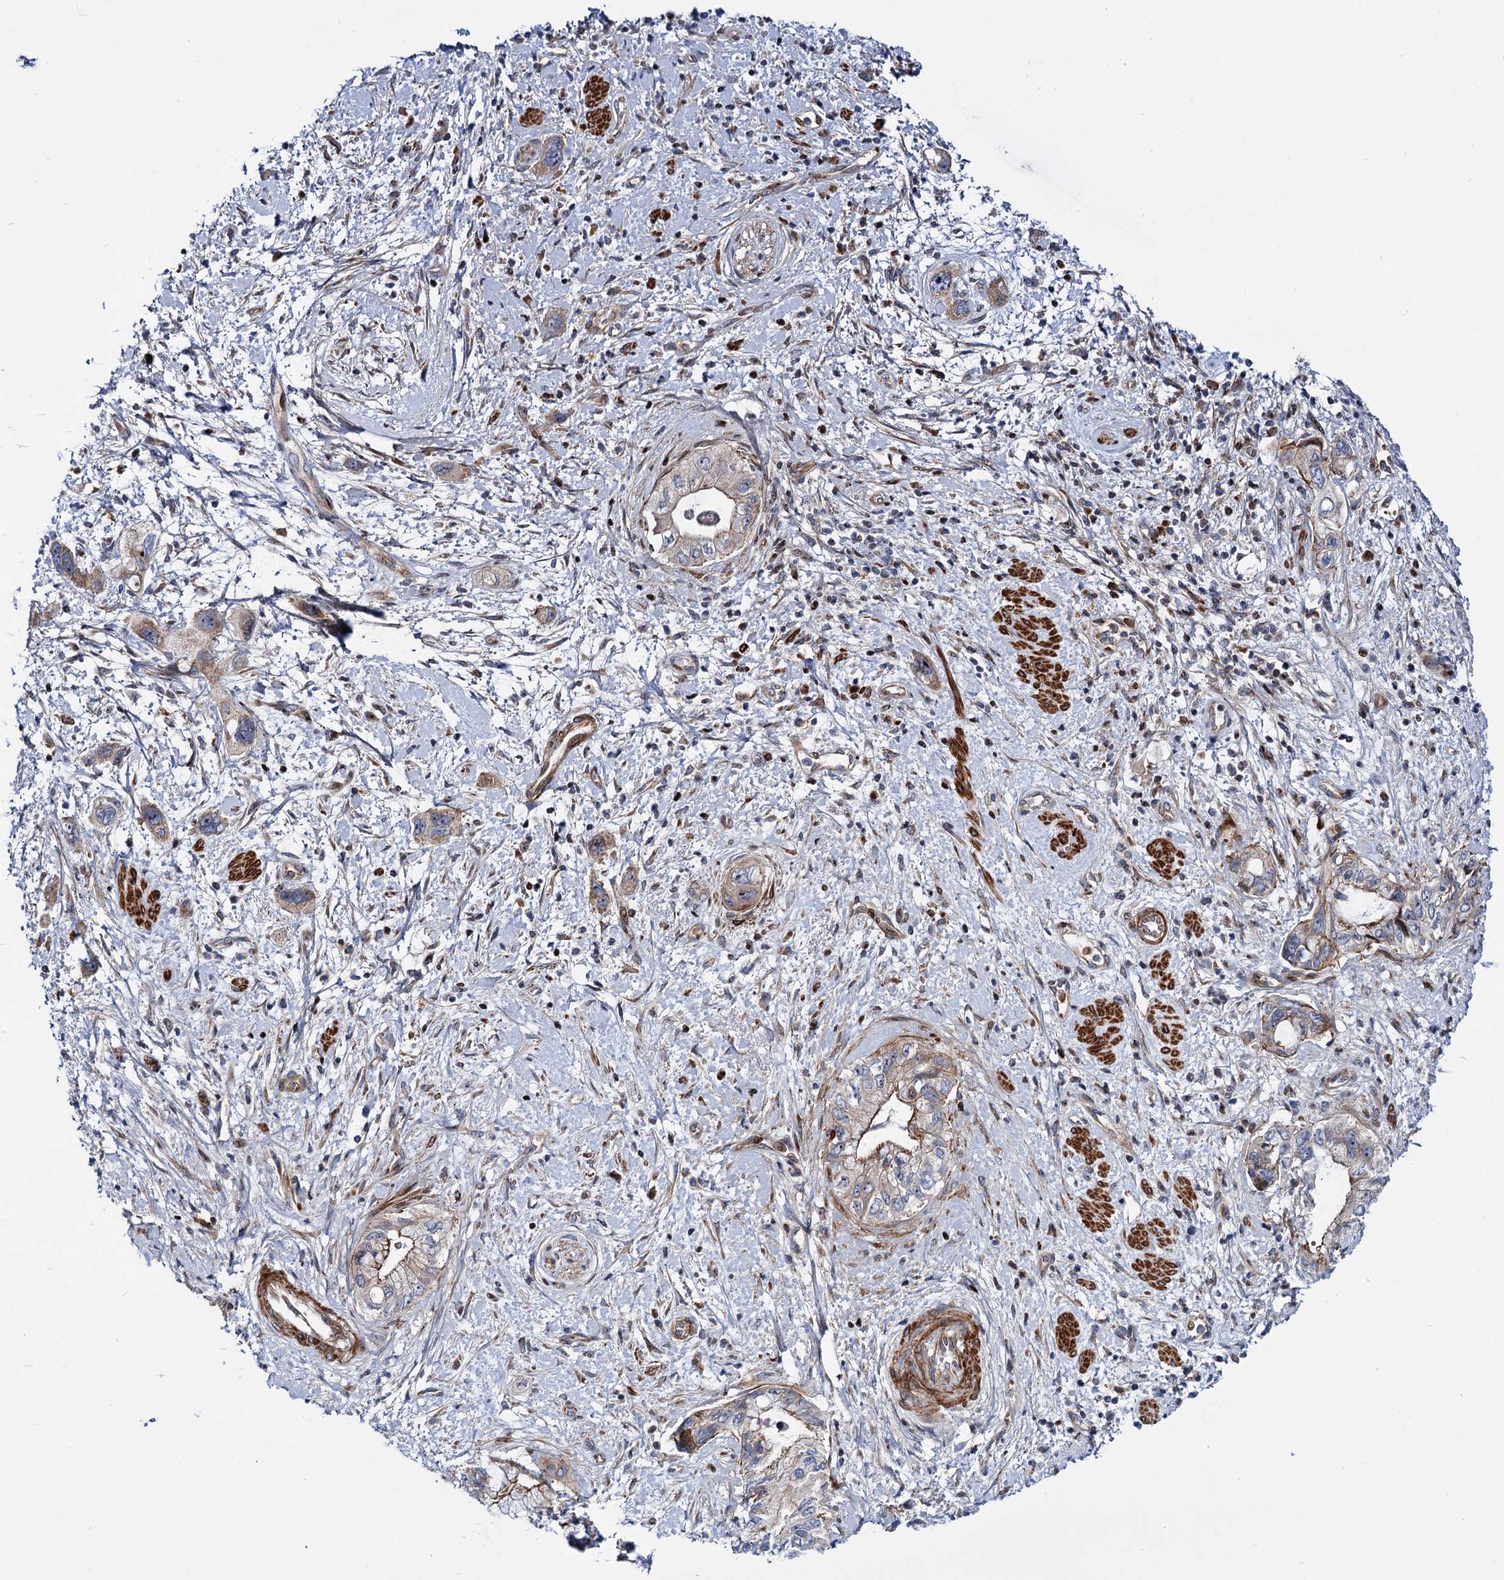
{"staining": {"intensity": "weak", "quantity": "25%-75%", "location": "cytoplasmic/membranous"}, "tissue": "pancreatic cancer", "cell_type": "Tumor cells", "image_type": "cancer", "snomed": [{"axis": "morphology", "description": "Adenocarcinoma, NOS"}, {"axis": "topography", "description": "Pancreas"}], "caption": "An immunohistochemistry photomicrograph of tumor tissue is shown. Protein staining in brown labels weak cytoplasmic/membranous positivity in pancreatic adenocarcinoma within tumor cells.", "gene": "THAP9", "patient": {"sex": "female", "age": 73}}